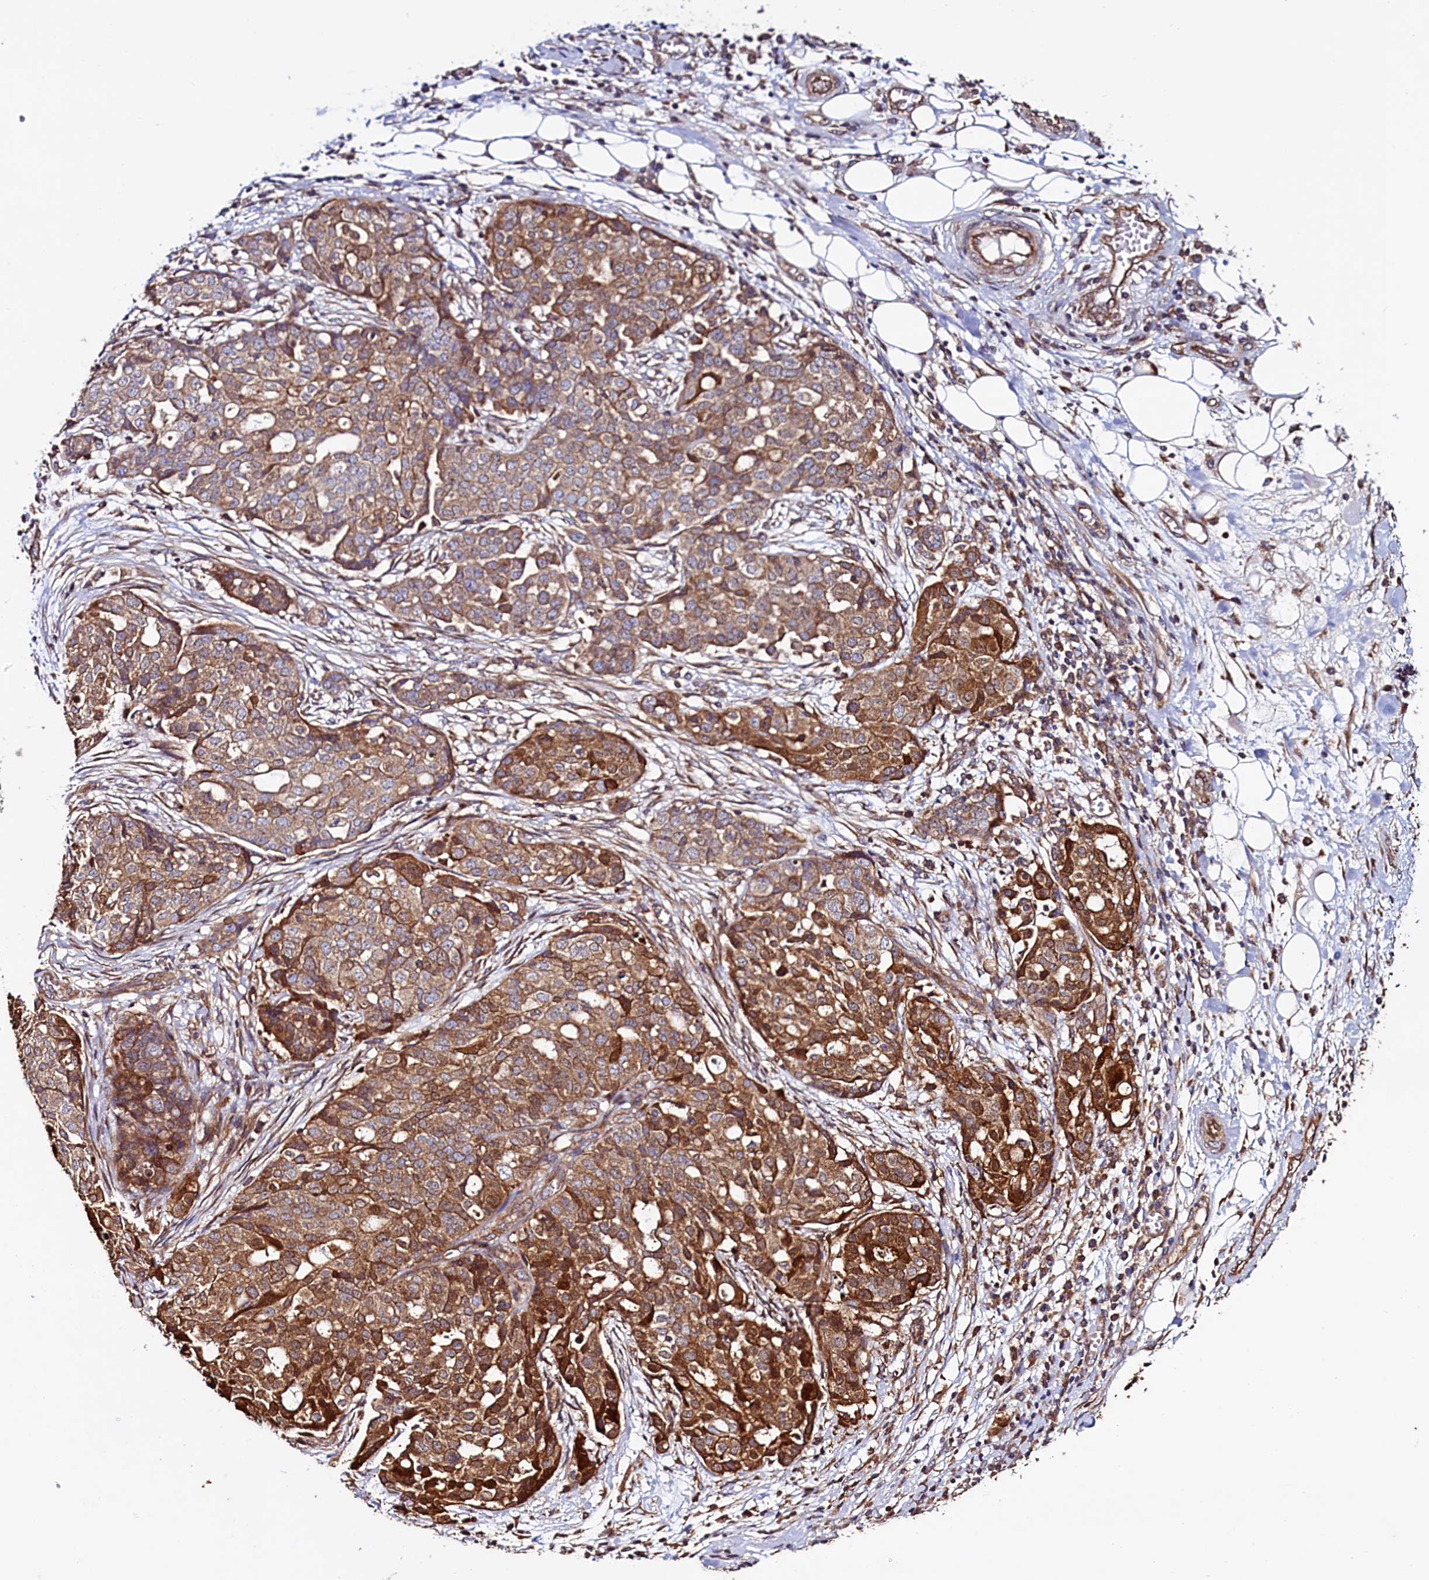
{"staining": {"intensity": "moderate", "quantity": ">75%", "location": "cytoplasmic/membranous"}, "tissue": "ovarian cancer", "cell_type": "Tumor cells", "image_type": "cancer", "snomed": [{"axis": "morphology", "description": "Cystadenocarcinoma, serous, NOS"}, {"axis": "topography", "description": "Soft tissue"}, {"axis": "topography", "description": "Ovary"}], "caption": "A brown stain shows moderate cytoplasmic/membranous expression of a protein in ovarian serous cystadenocarcinoma tumor cells.", "gene": "ATXN2L", "patient": {"sex": "female", "age": 57}}